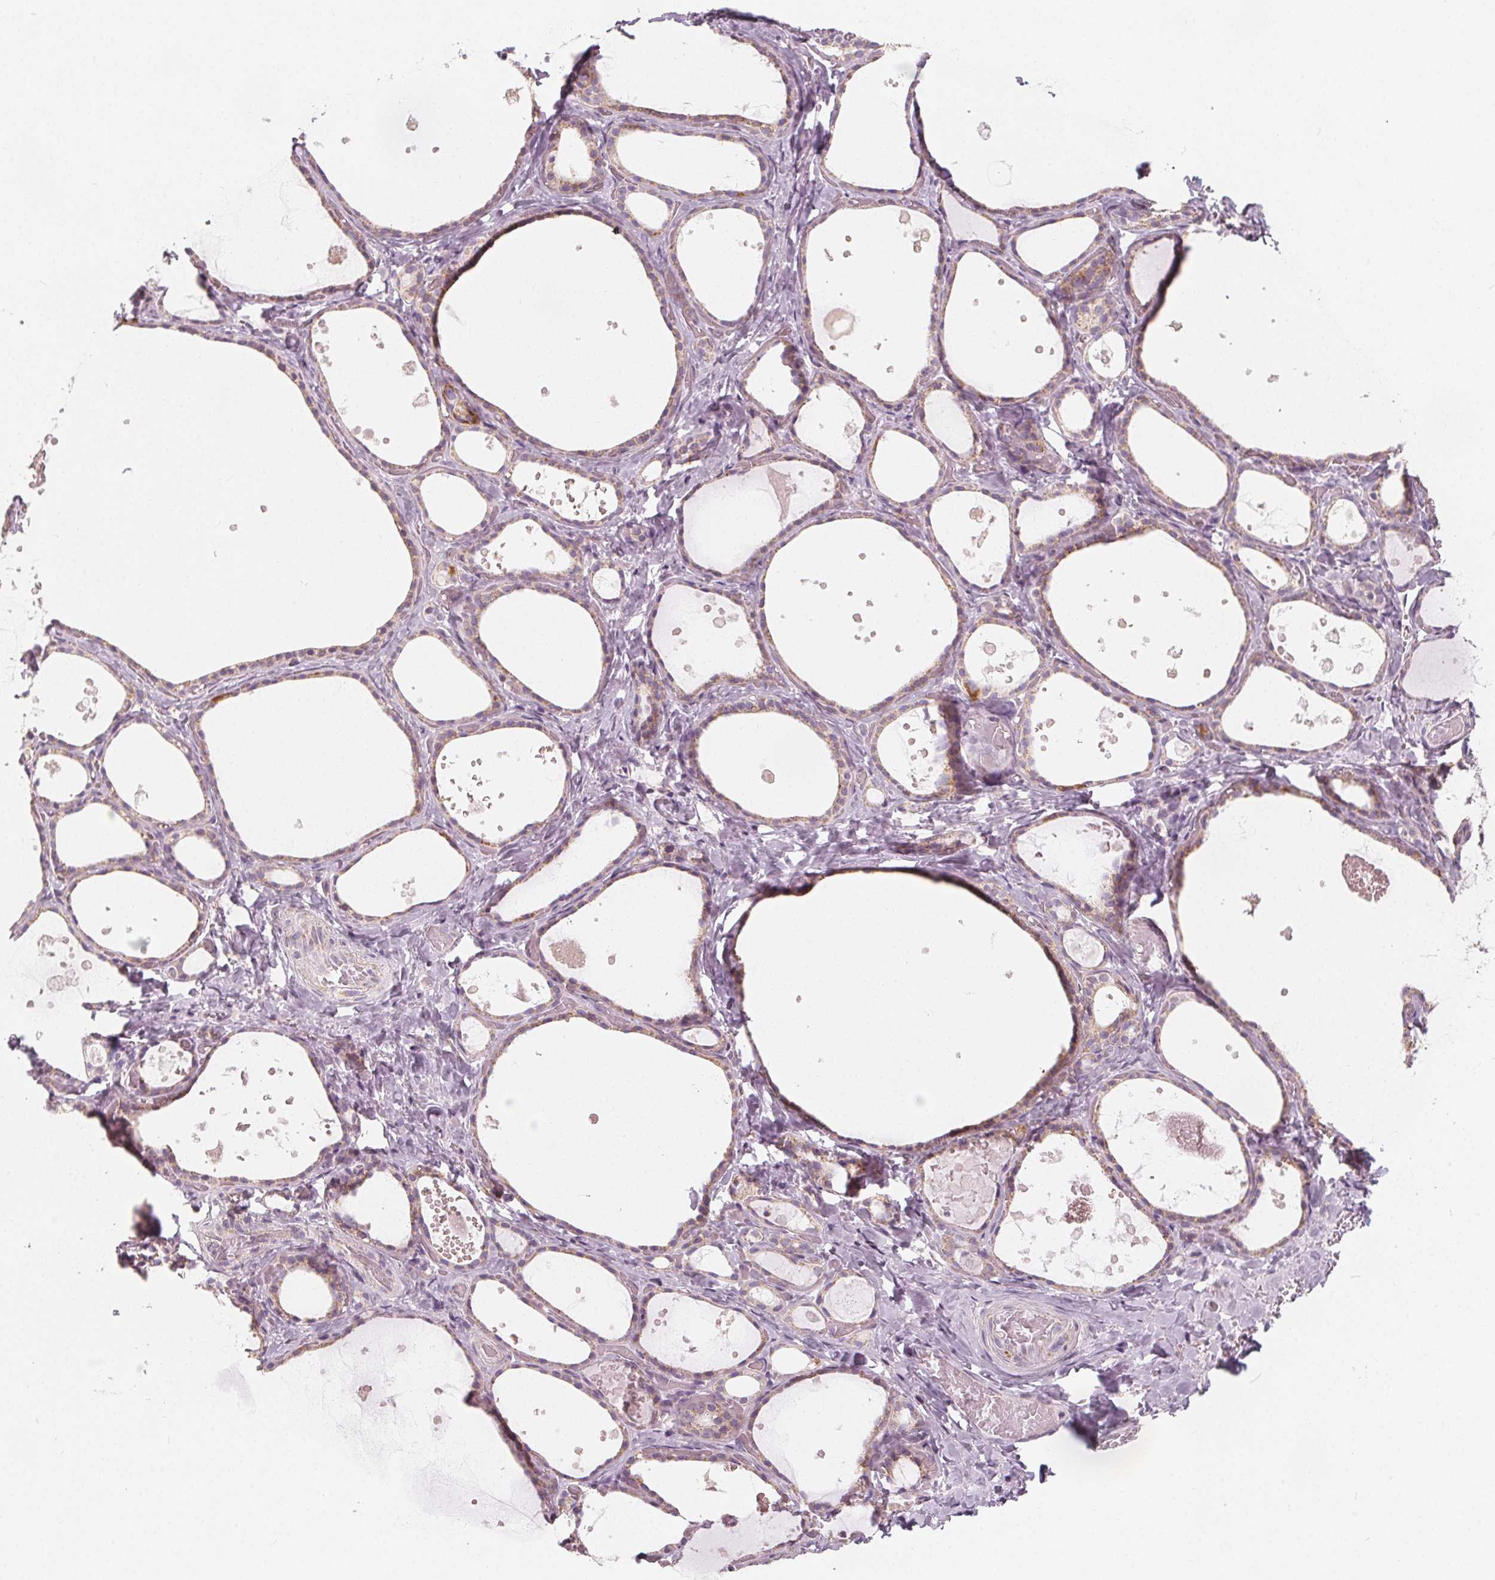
{"staining": {"intensity": "weak", "quantity": ">75%", "location": "cytoplasmic/membranous"}, "tissue": "thyroid gland", "cell_type": "Glandular cells", "image_type": "normal", "snomed": [{"axis": "morphology", "description": "Normal tissue, NOS"}, {"axis": "topography", "description": "Thyroid gland"}], "caption": "Glandular cells exhibit weak cytoplasmic/membranous staining in approximately >75% of cells in benign thyroid gland. (brown staining indicates protein expression, while blue staining denotes nuclei).", "gene": "NUP210L", "patient": {"sex": "female", "age": 56}}